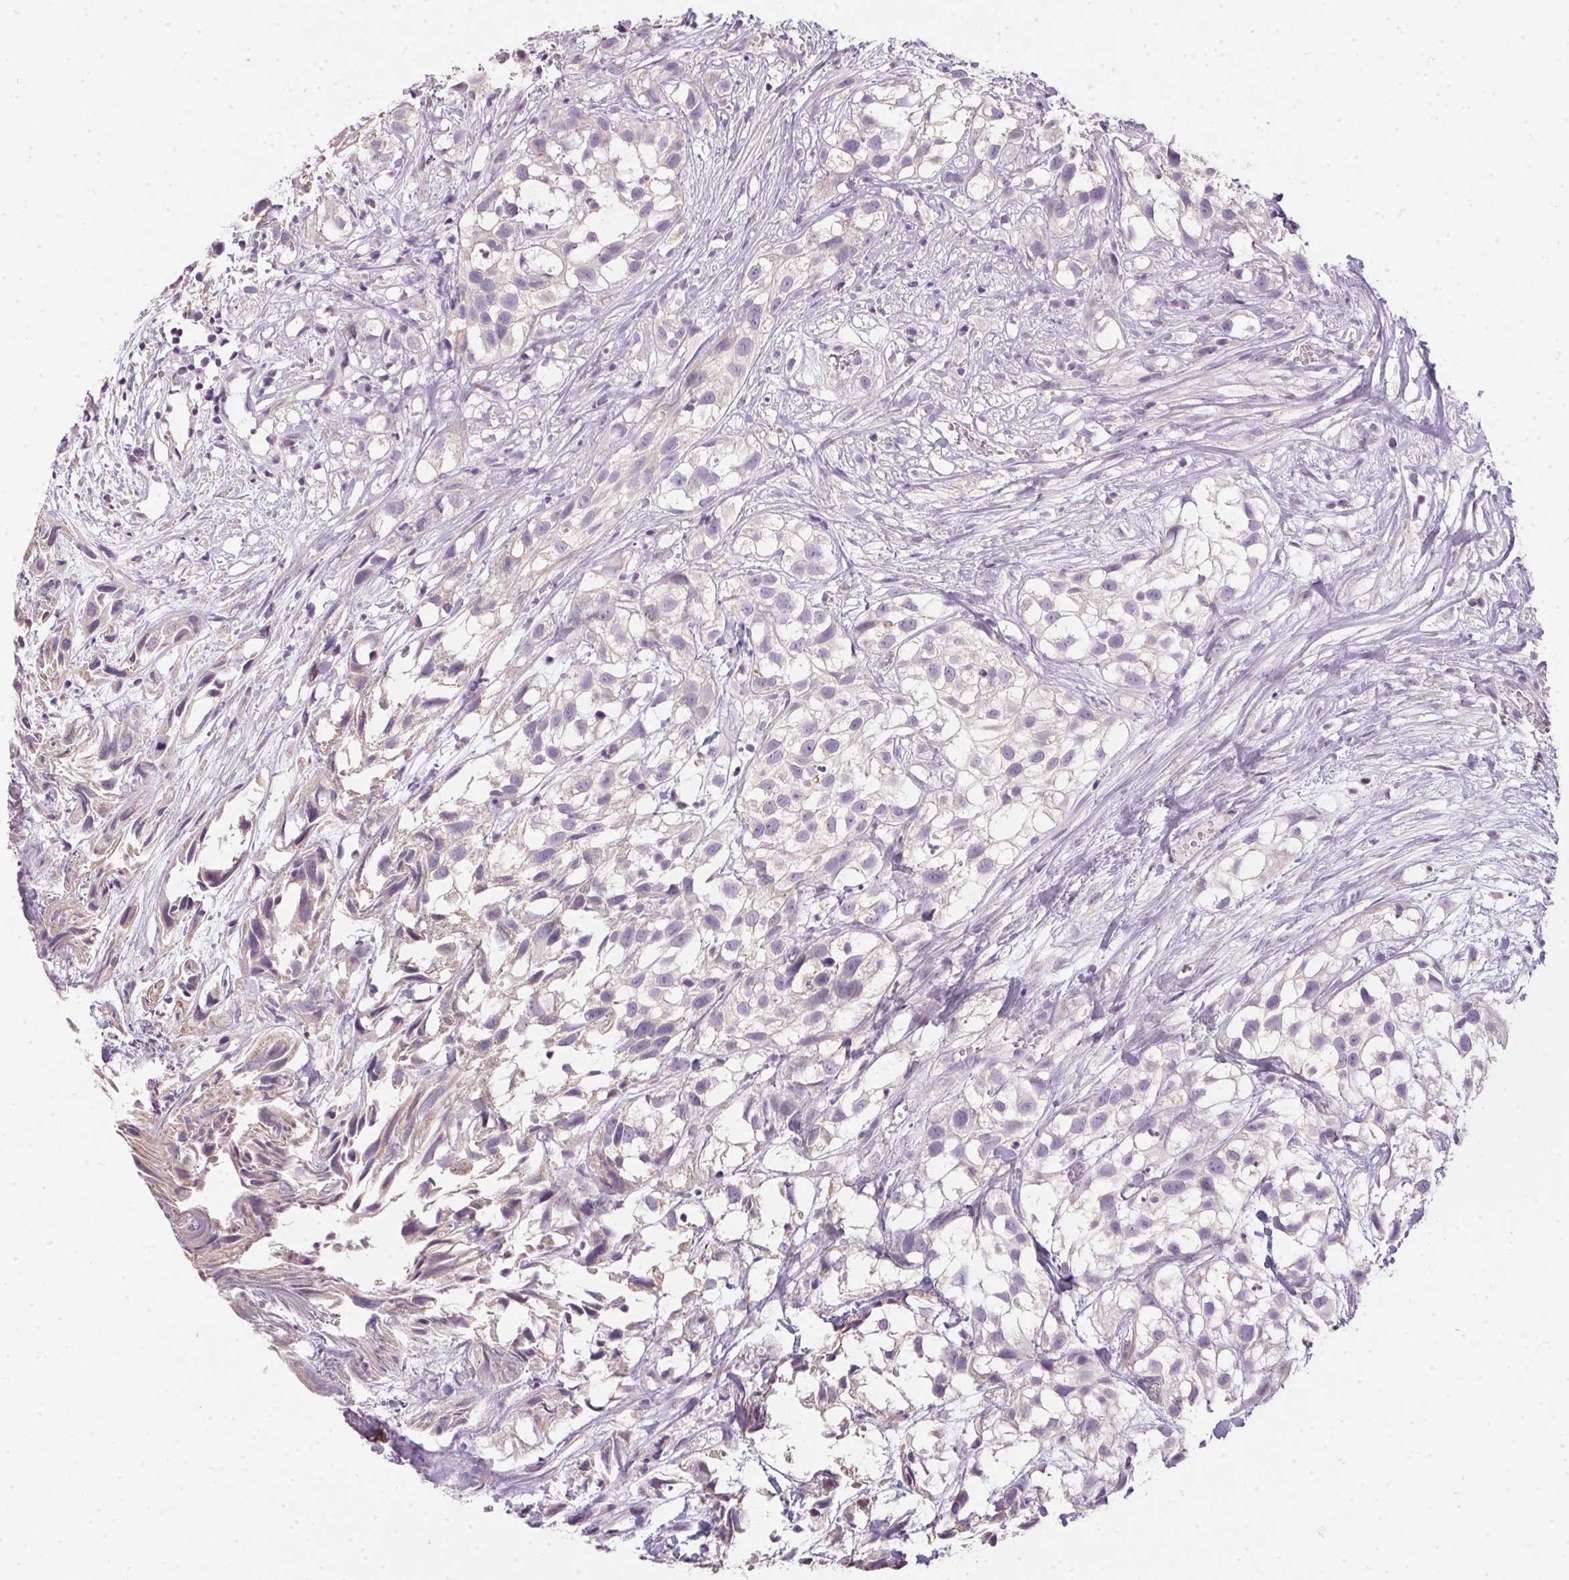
{"staining": {"intensity": "negative", "quantity": "none", "location": "none"}, "tissue": "urothelial cancer", "cell_type": "Tumor cells", "image_type": "cancer", "snomed": [{"axis": "morphology", "description": "Urothelial carcinoma, High grade"}, {"axis": "topography", "description": "Urinary bladder"}], "caption": "DAB immunohistochemical staining of urothelial carcinoma (high-grade) exhibits no significant expression in tumor cells. (DAB (3,3'-diaminobenzidine) IHC, high magnification).", "gene": "SPACA9", "patient": {"sex": "male", "age": 56}}